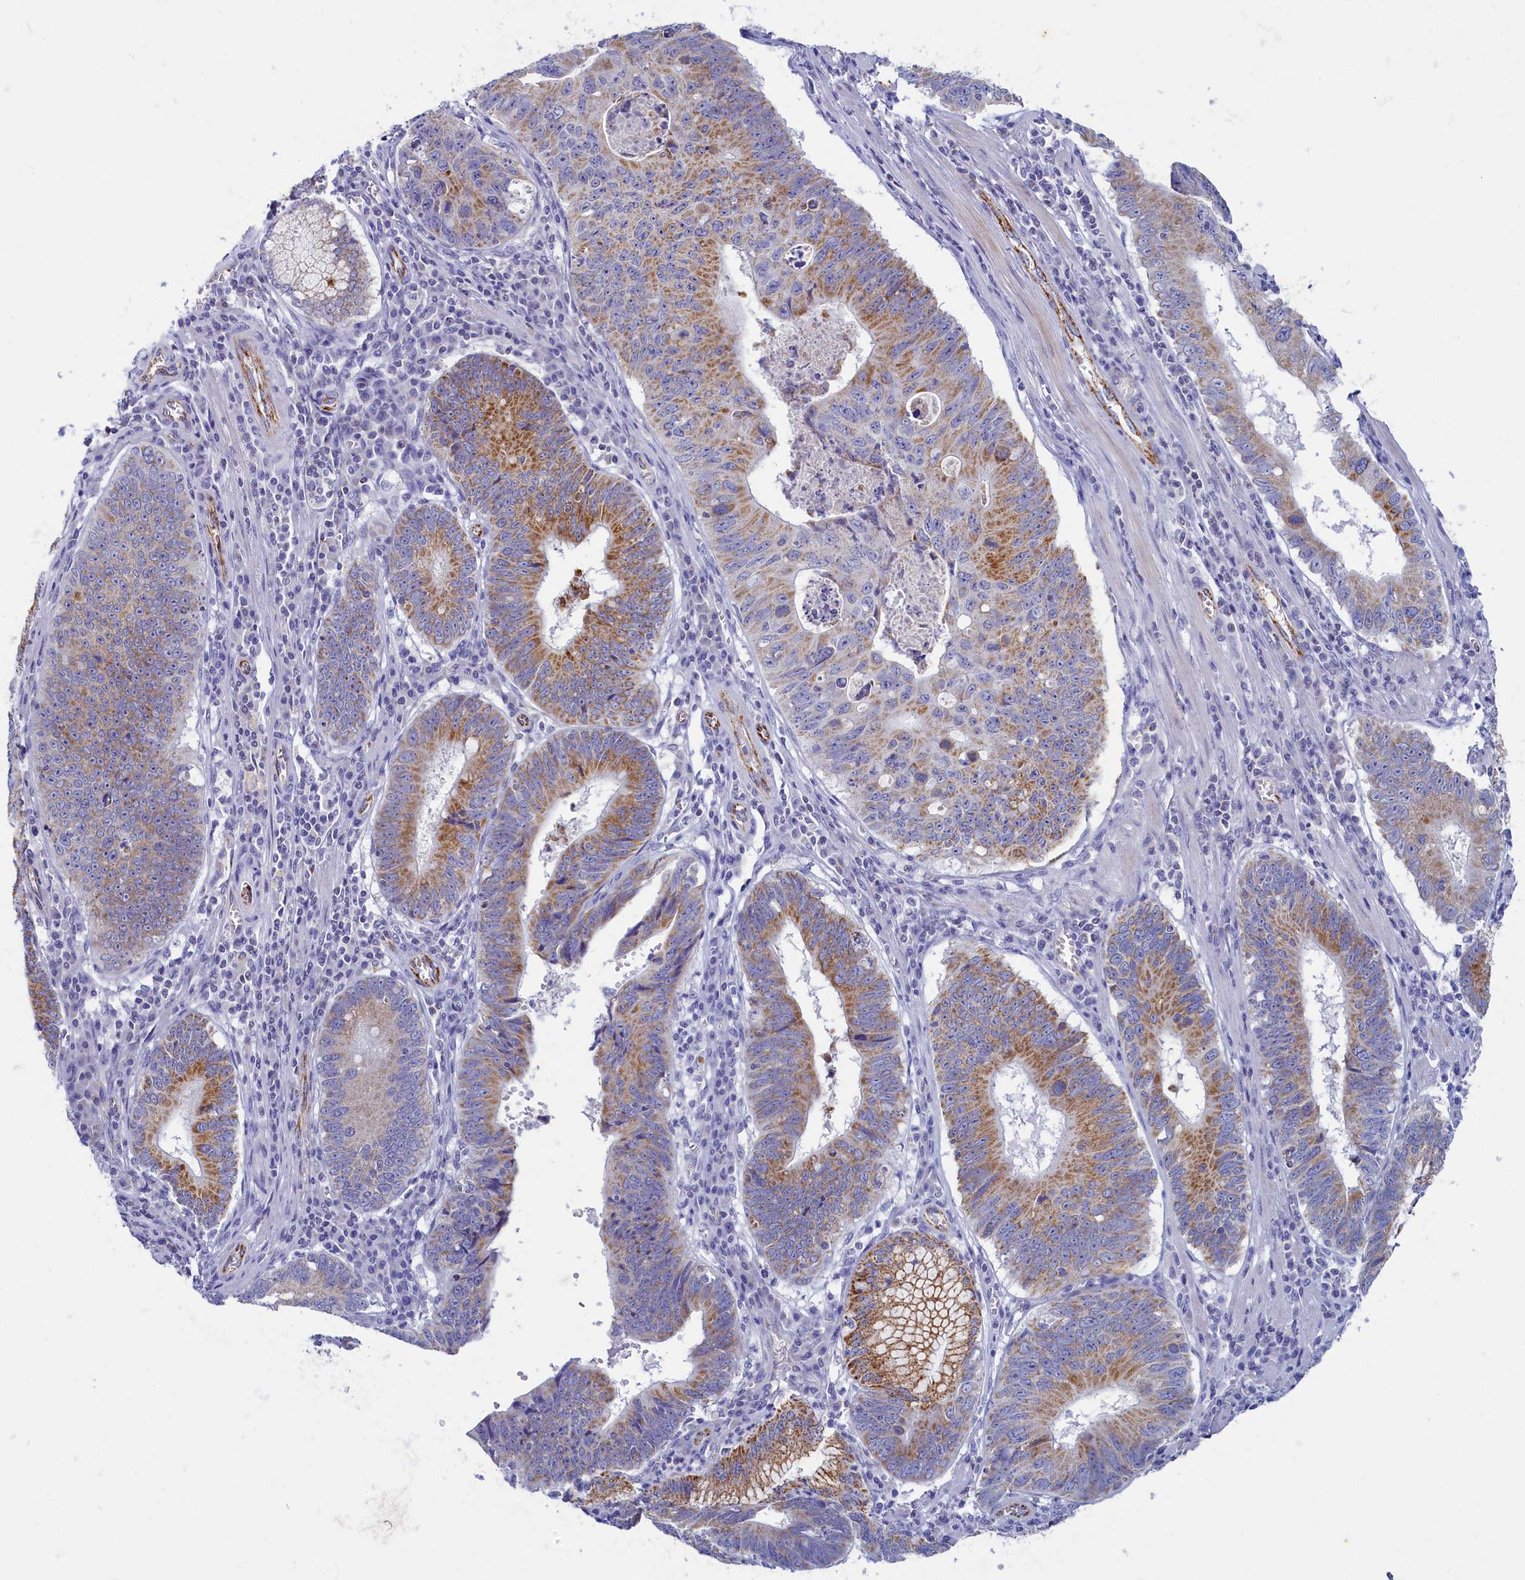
{"staining": {"intensity": "moderate", "quantity": "25%-75%", "location": "cytoplasmic/membranous"}, "tissue": "stomach cancer", "cell_type": "Tumor cells", "image_type": "cancer", "snomed": [{"axis": "morphology", "description": "Adenocarcinoma, NOS"}, {"axis": "topography", "description": "Stomach"}], "caption": "Stomach cancer tissue demonstrates moderate cytoplasmic/membranous staining in about 25%-75% of tumor cells Using DAB (3,3'-diaminobenzidine) (brown) and hematoxylin (blue) stains, captured at high magnification using brightfield microscopy.", "gene": "OCIAD2", "patient": {"sex": "male", "age": 59}}